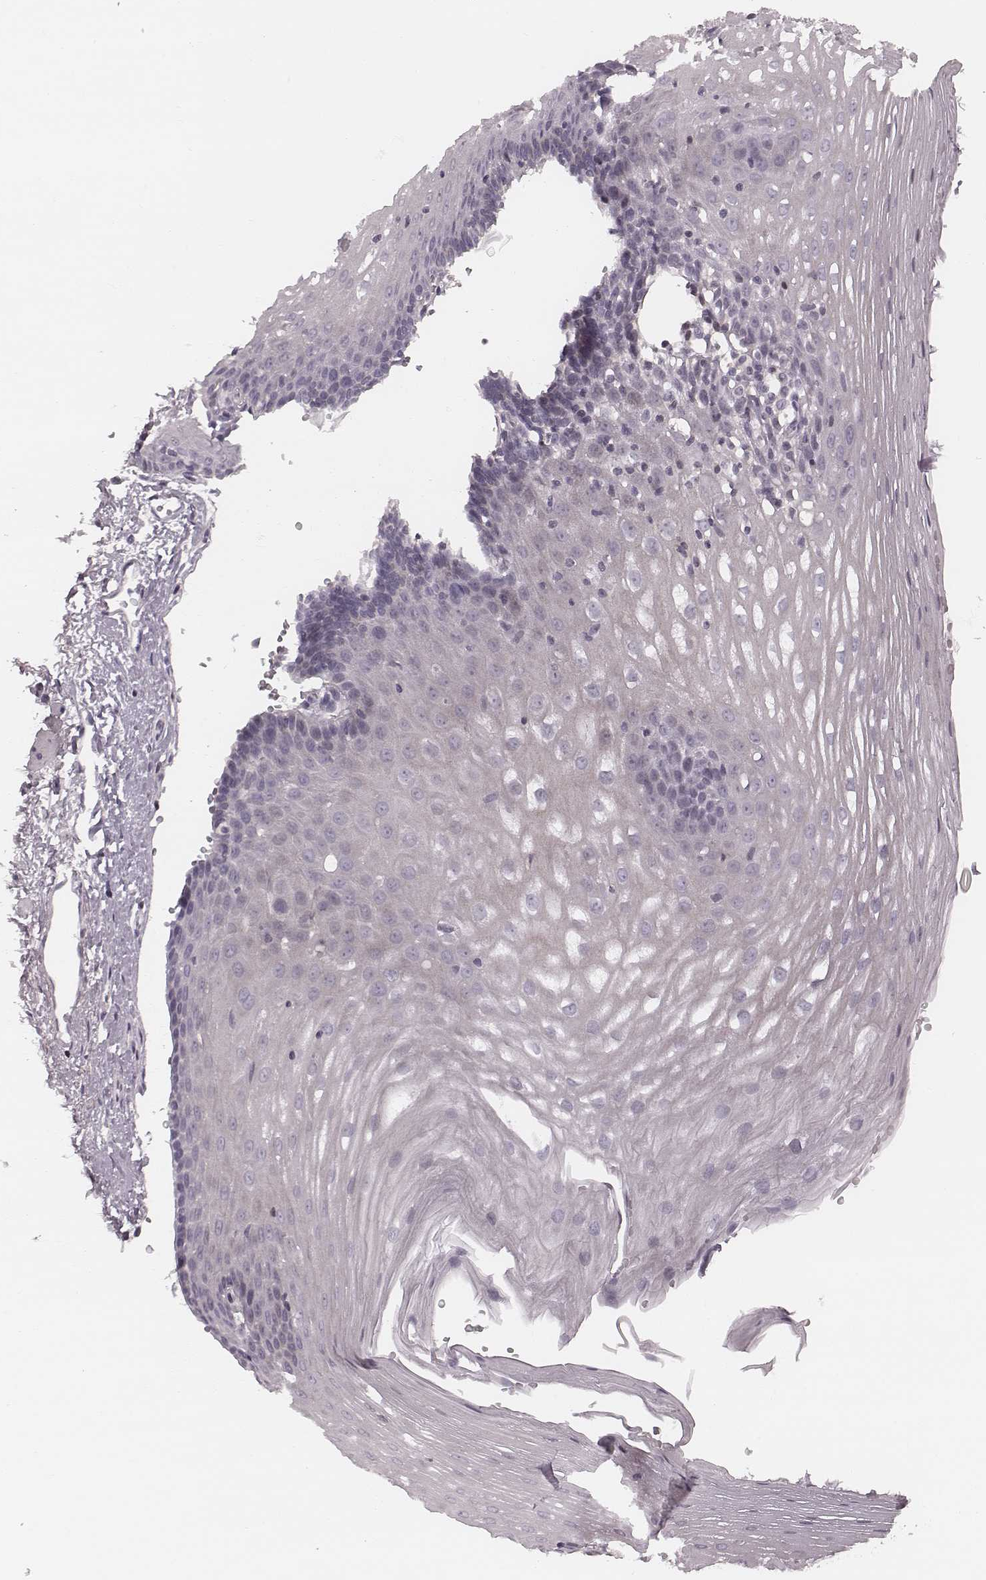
{"staining": {"intensity": "negative", "quantity": "none", "location": "none"}, "tissue": "esophagus", "cell_type": "Squamous epithelial cells", "image_type": "normal", "snomed": [{"axis": "morphology", "description": "Normal tissue, NOS"}, {"axis": "topography", "description": "Esophagus"}], "caption": "This is a image of immunohistochemistry (IHC) staining of normal esophagus, which shows no expression in squamous epithelial cells.", "gene": "S100Z", "patient": {"sex": "male", "age": 62}}